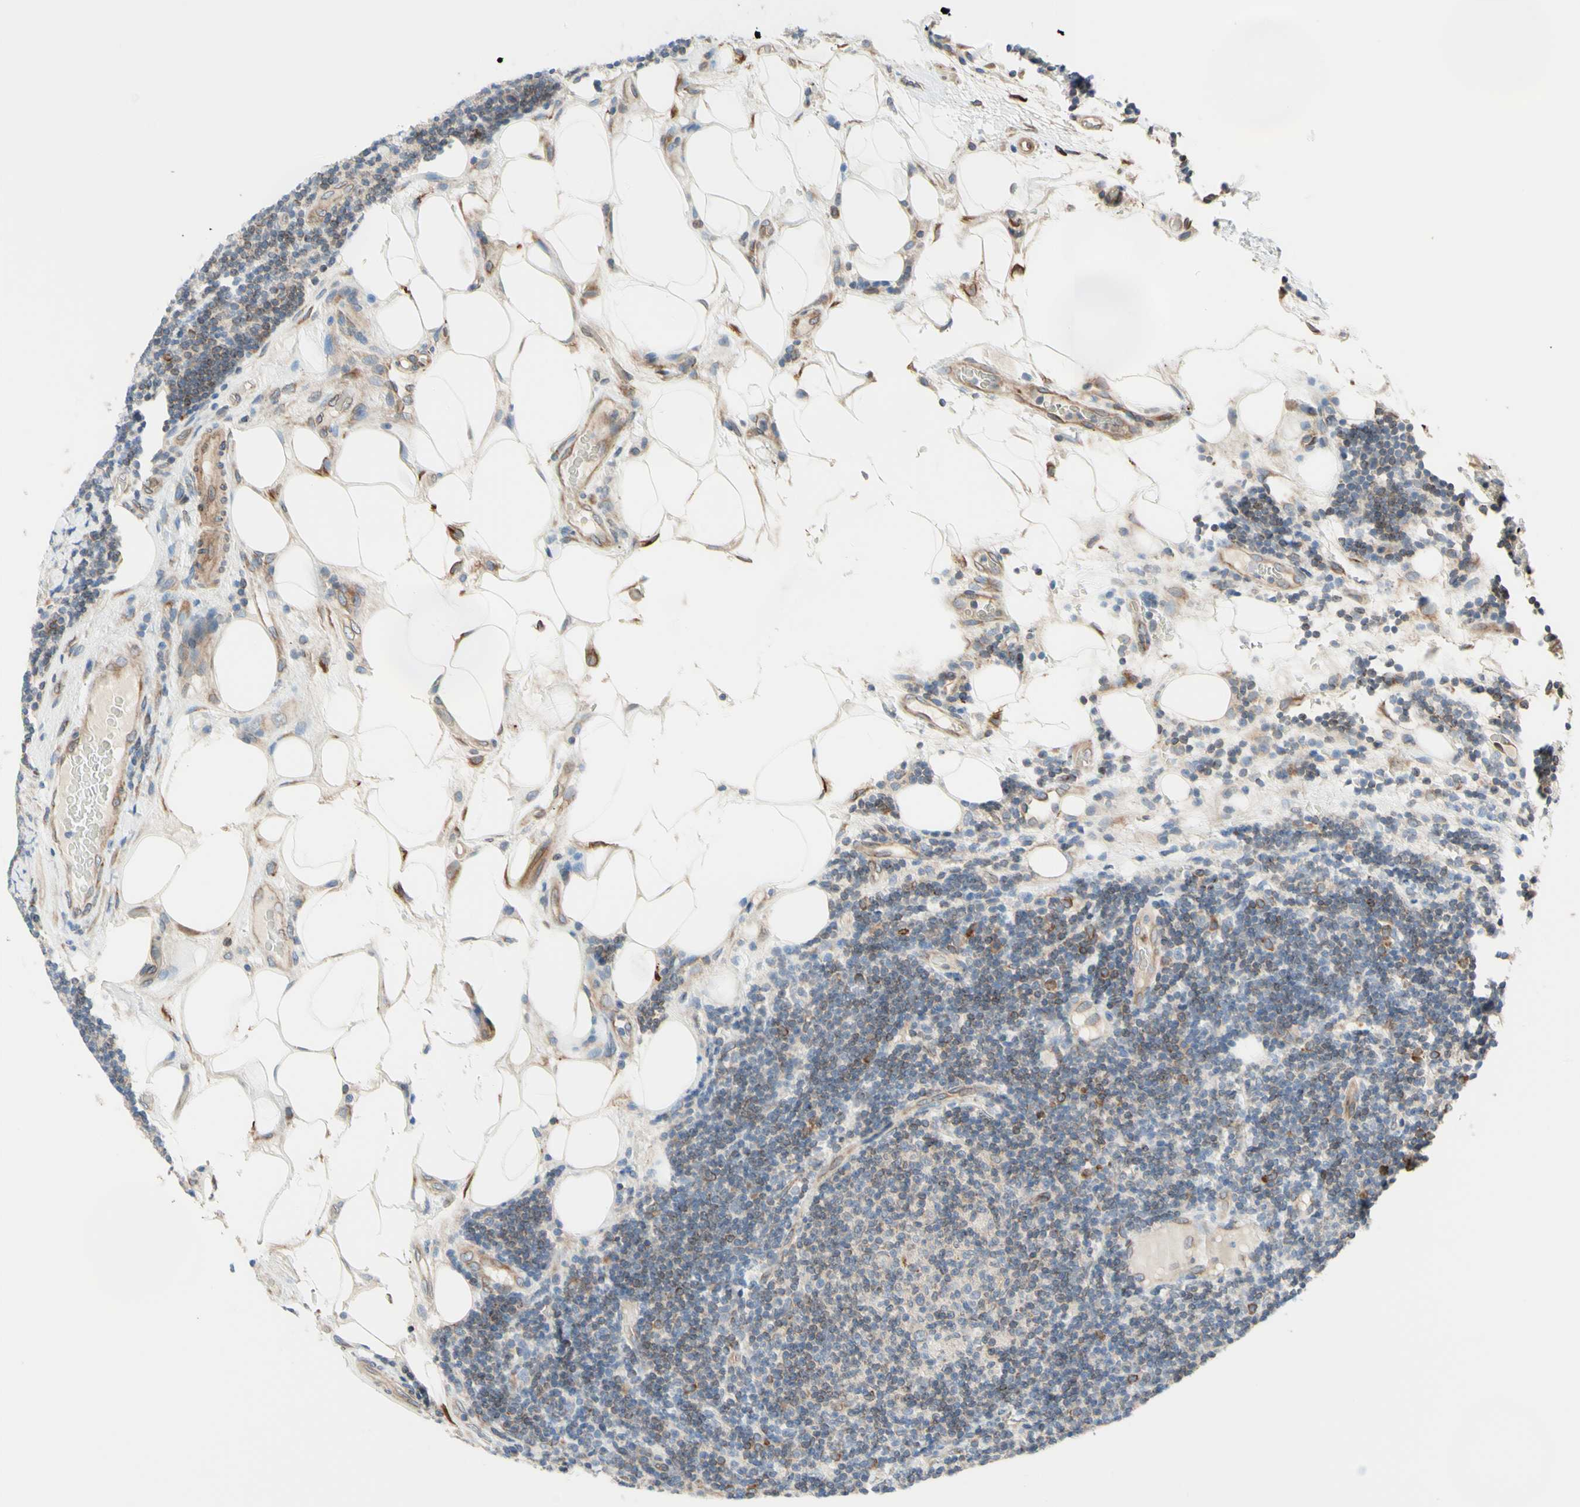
{"staining": {"intensity": "weak", "quantity": "25%-75%", "location": "cytoplasmic/membranous"}, "tissue": "lymphoma", "cell_type": "Tumor cells", "image_type": "cancer", "snomed": [{"axis": "morphology", "description": "Malignant lymphoma, non-Hodgkin's type, Low grade"}, {"axis": "topography", "description": "Lymph node"}], "caption": "Lymphoma tissue shows weak cytoplasmic/membranous positivity in about 25%-75% of tumor cells, visualized by immunohistochemistry.", "gene": "TRAF2", "patient": {"sex": "male", "age": 83}}